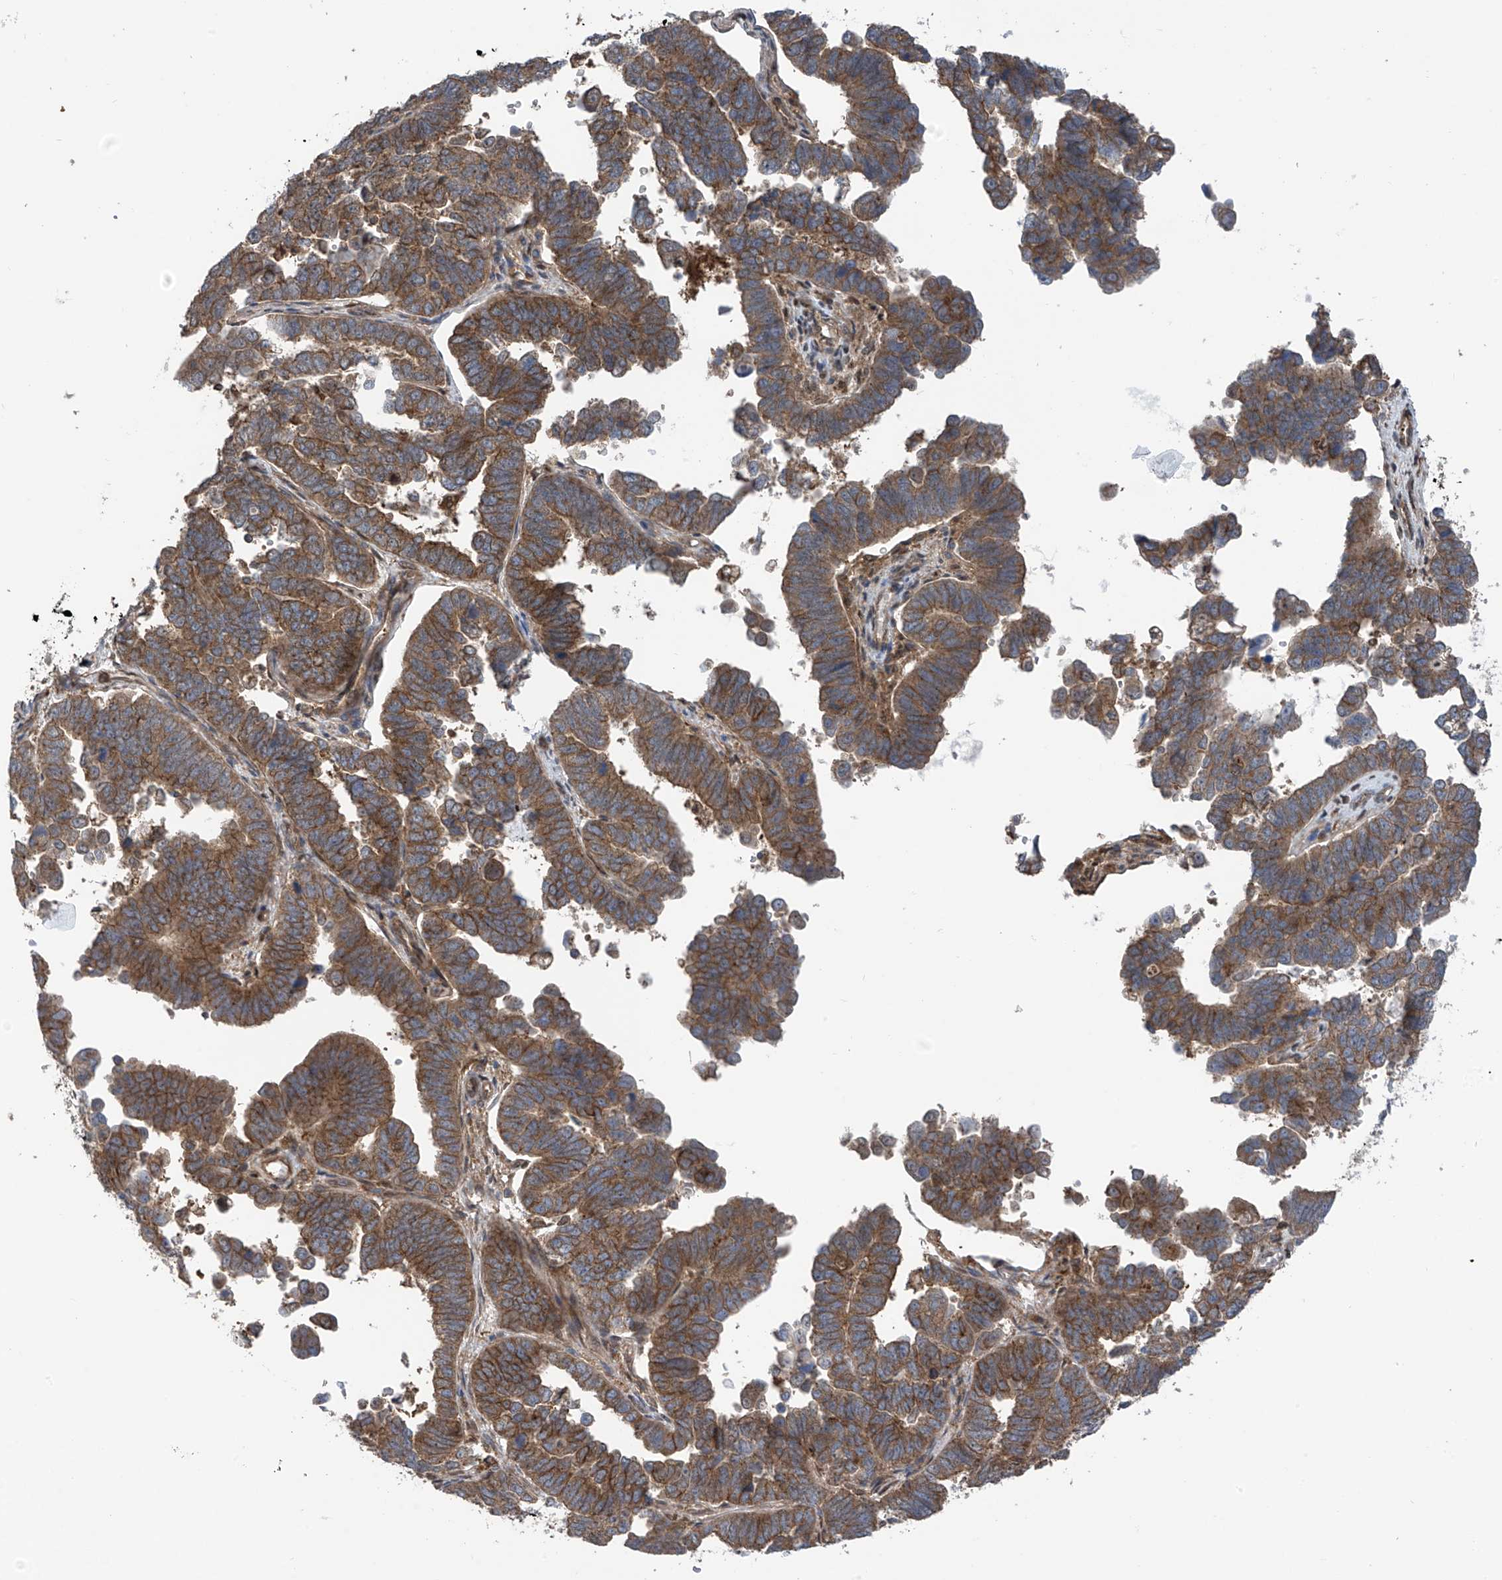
{"staining": {"intensity": "moderate", "quantity": ">75%", "location": "cytoplasmic/membranous"}, "tissue": "endometrial cancer", "cell_type": "Tumor cells", "image_type": "cancer", "snomed": [{"axis": "morphology", "description": "Adenocarcinoma, NOS"}, {"axis": "topography", "description": "Endometrium"}], "caption": "Human endometrial cancer (adenocarcinoma) stained with a protein marker demonstrates moderate staining in tumor cells.", "gene": "CHPF", "patient": {"sex": "female", "age": 75}}